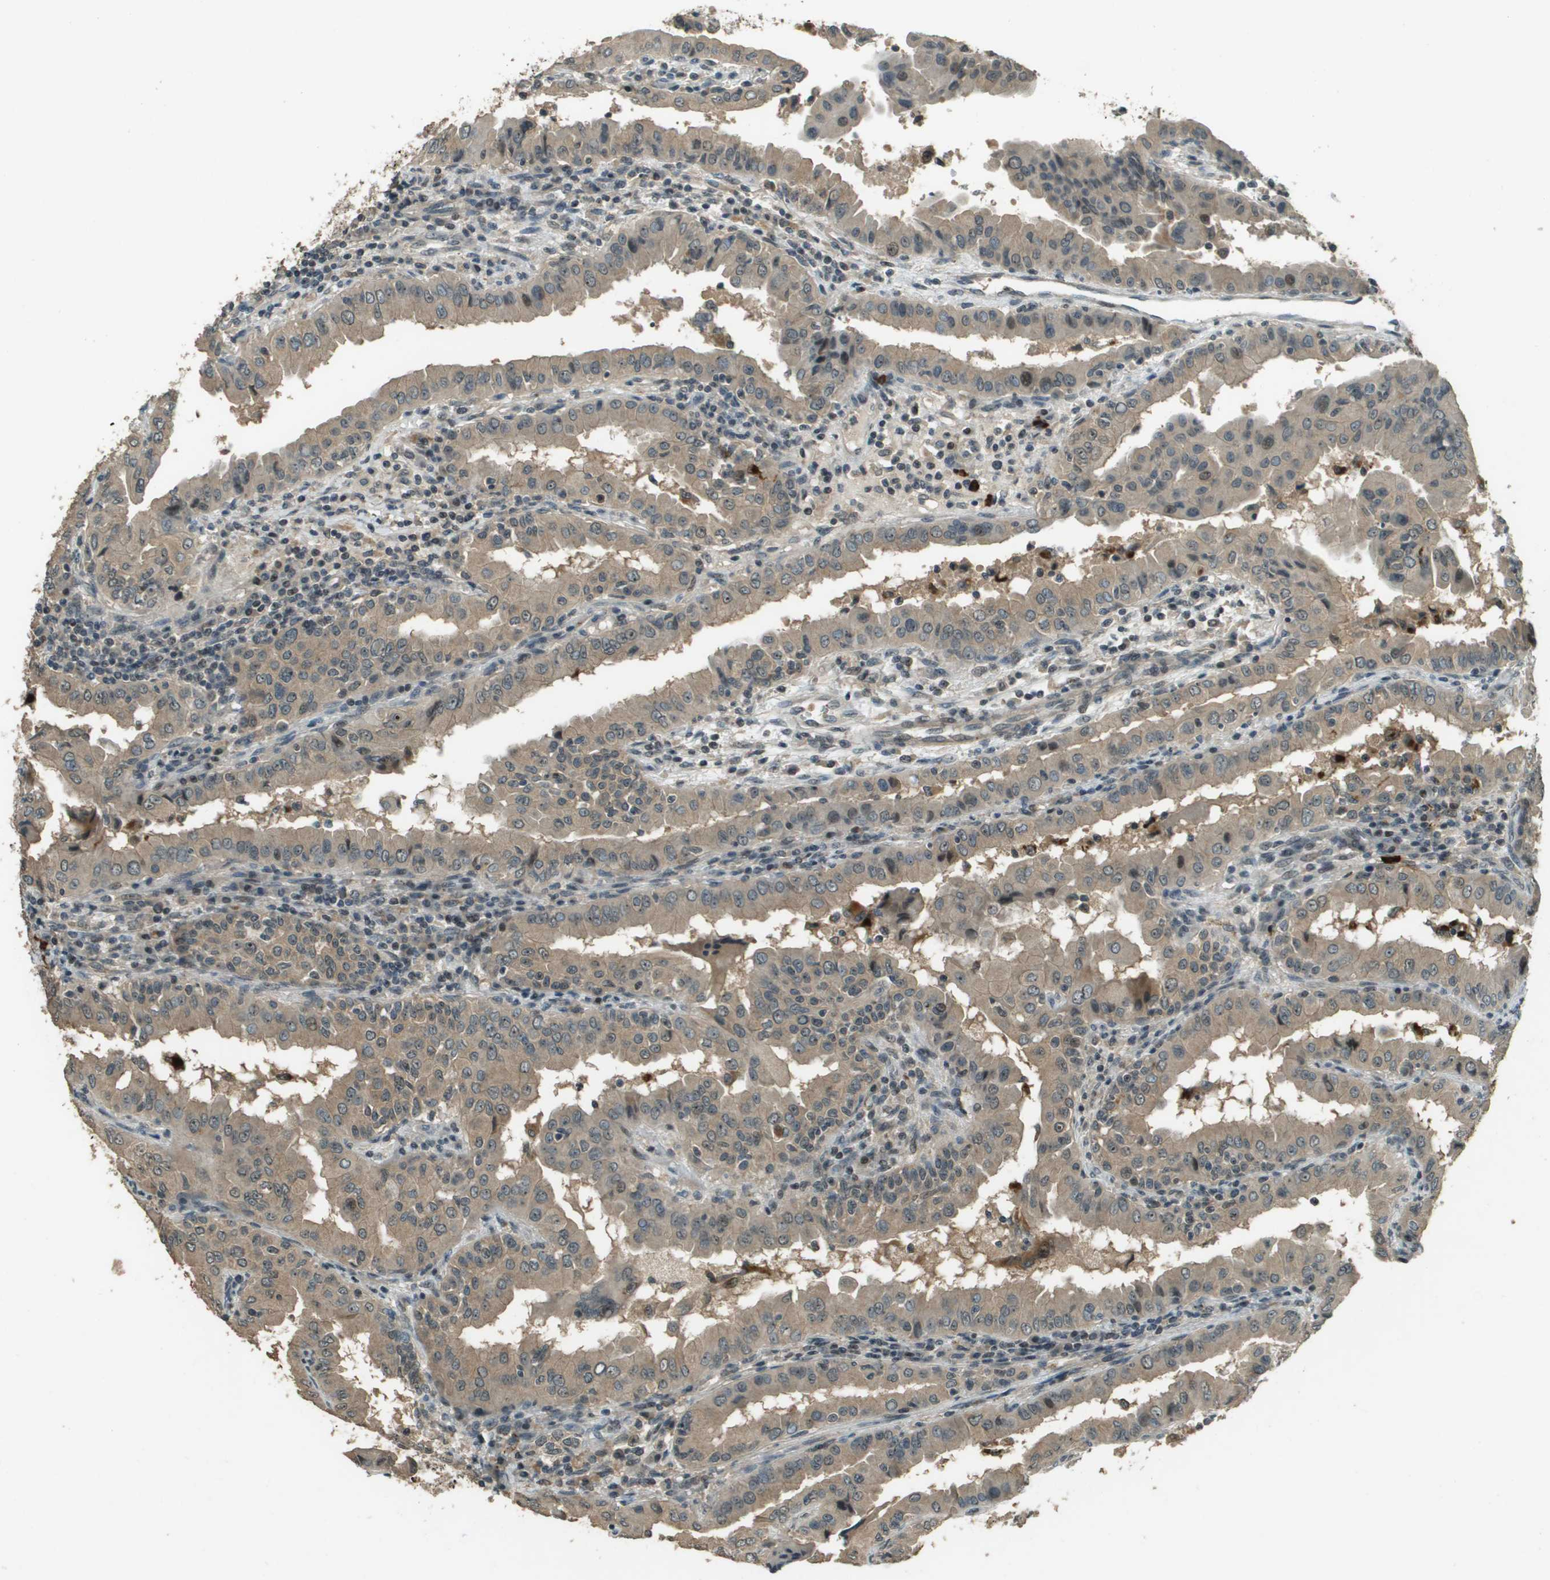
{"staining": {"intensity": "moderate", "quantity": ">75%", "location": "cytoplasmic/membranous"}, "tissue": "thyroid cancer", "cell_type": "Tumor cells", "image_type": "cancer", "snomed": [{"axis": "morphology", "description": "Papillary adenocarcinoma, NOS"}, {"axis": "topography", "description": "Thyroid gland"}], "caption": "A photomicrograph of thyroid cancer stained for a protein demonstrates moderate cytoplasmic/membranous brown staining in tumor cells.", "gene": "SDC3", "patient": {"sex": "male", "age": 33}}